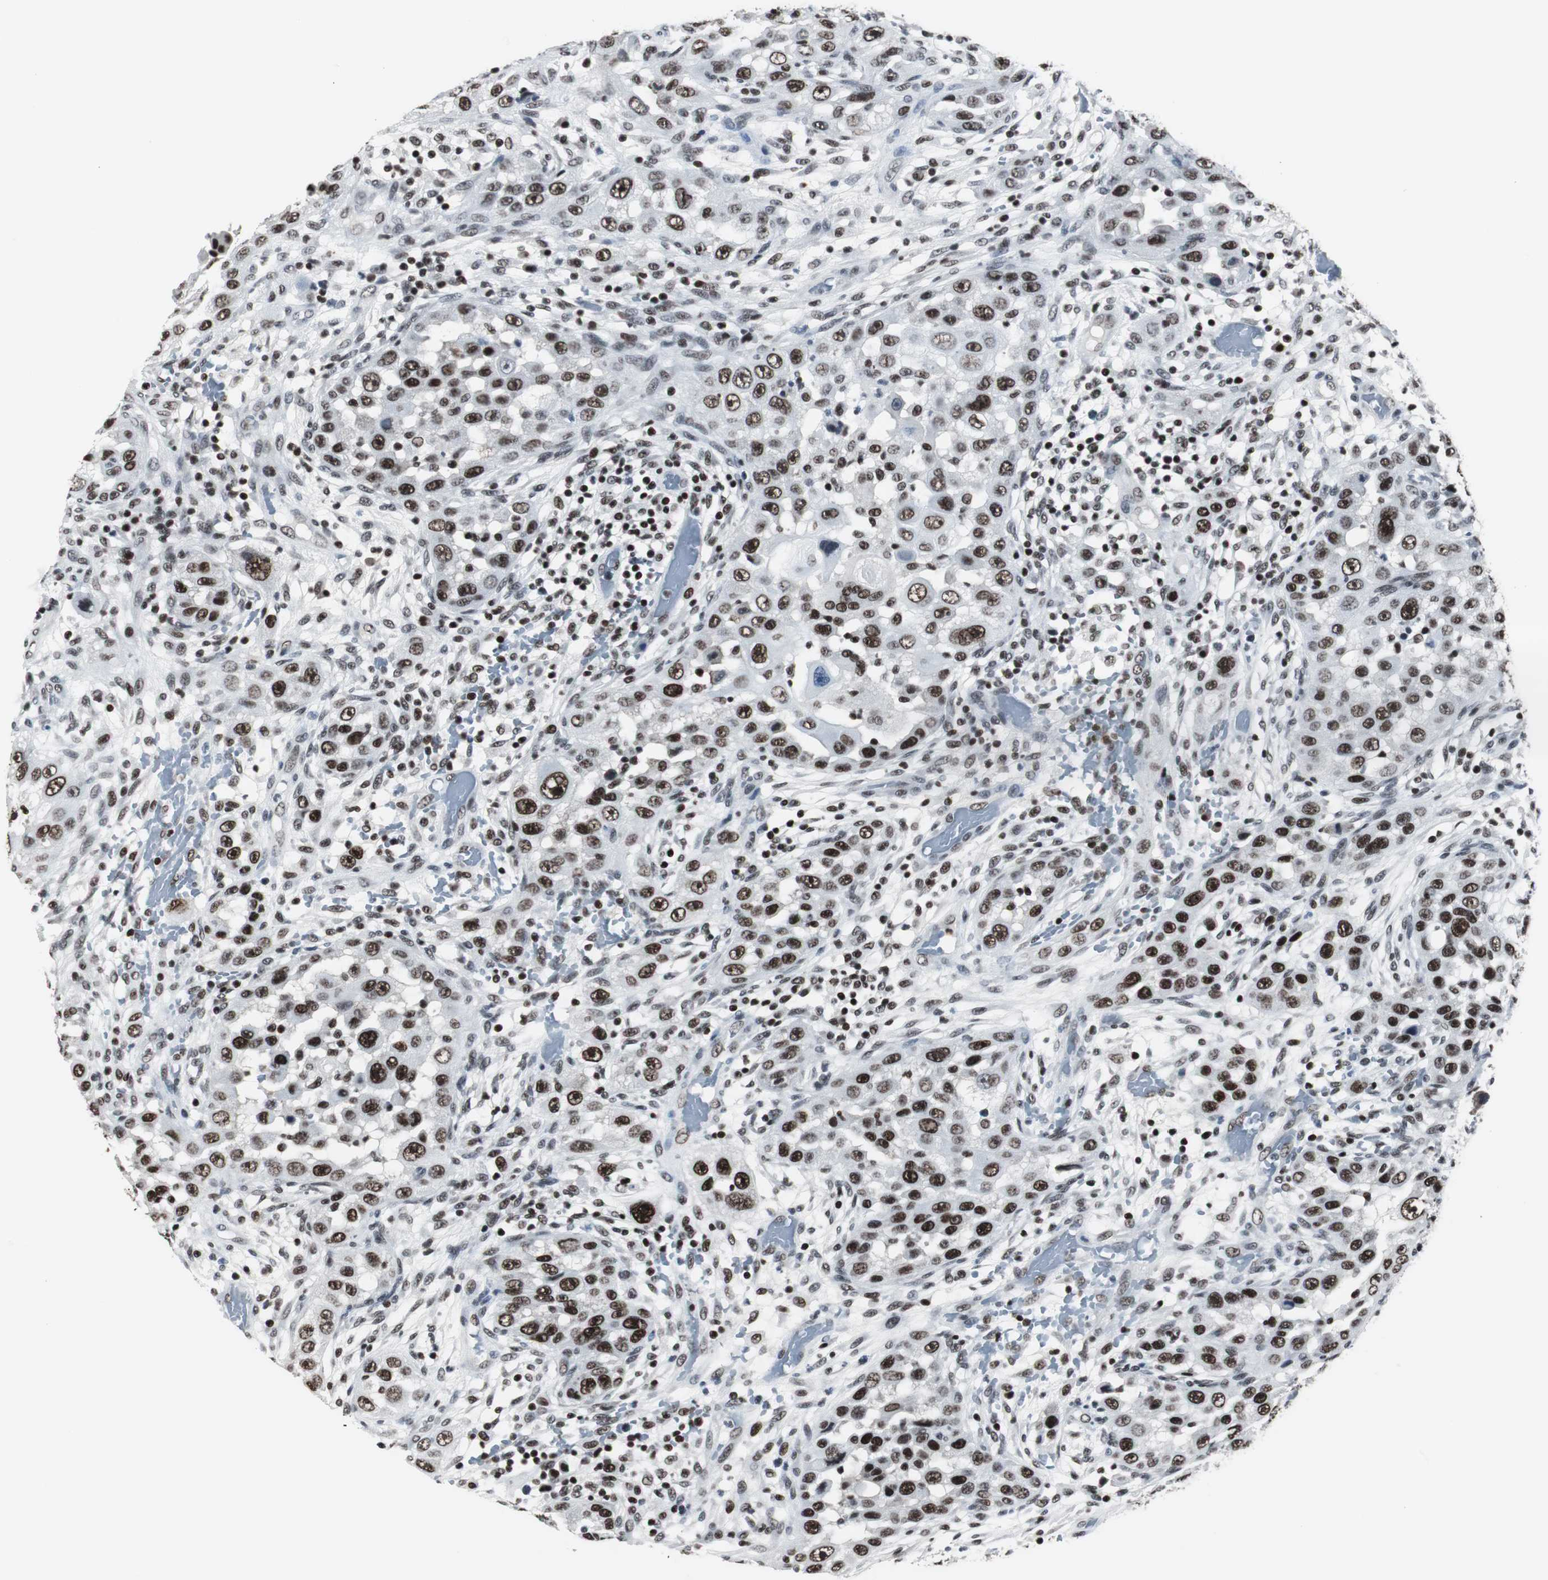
{"staining": {"intensity": "strong", "quantity": ">75%", "location": "nuclear"}, "tissue": "head and neck cancer", "cell_type": "Tumor cells", "image_type": "cancer", "snomed": [{"axis": "morphology", "description": "Carcinoma, NOS"}, {"axis": "topography", "description": "Head-Neck"}], "caption": "A brown stain highlights strong nuclear positivity of a protein in head and neck cancer (carcinoma) tumor cells. (Stains: DAB in brown, nuclei in blue, Microscopy: brightfield microscopy at high magnification).", "gene": "RAD9A", "patient": {"sex": "male", "age": 87}}